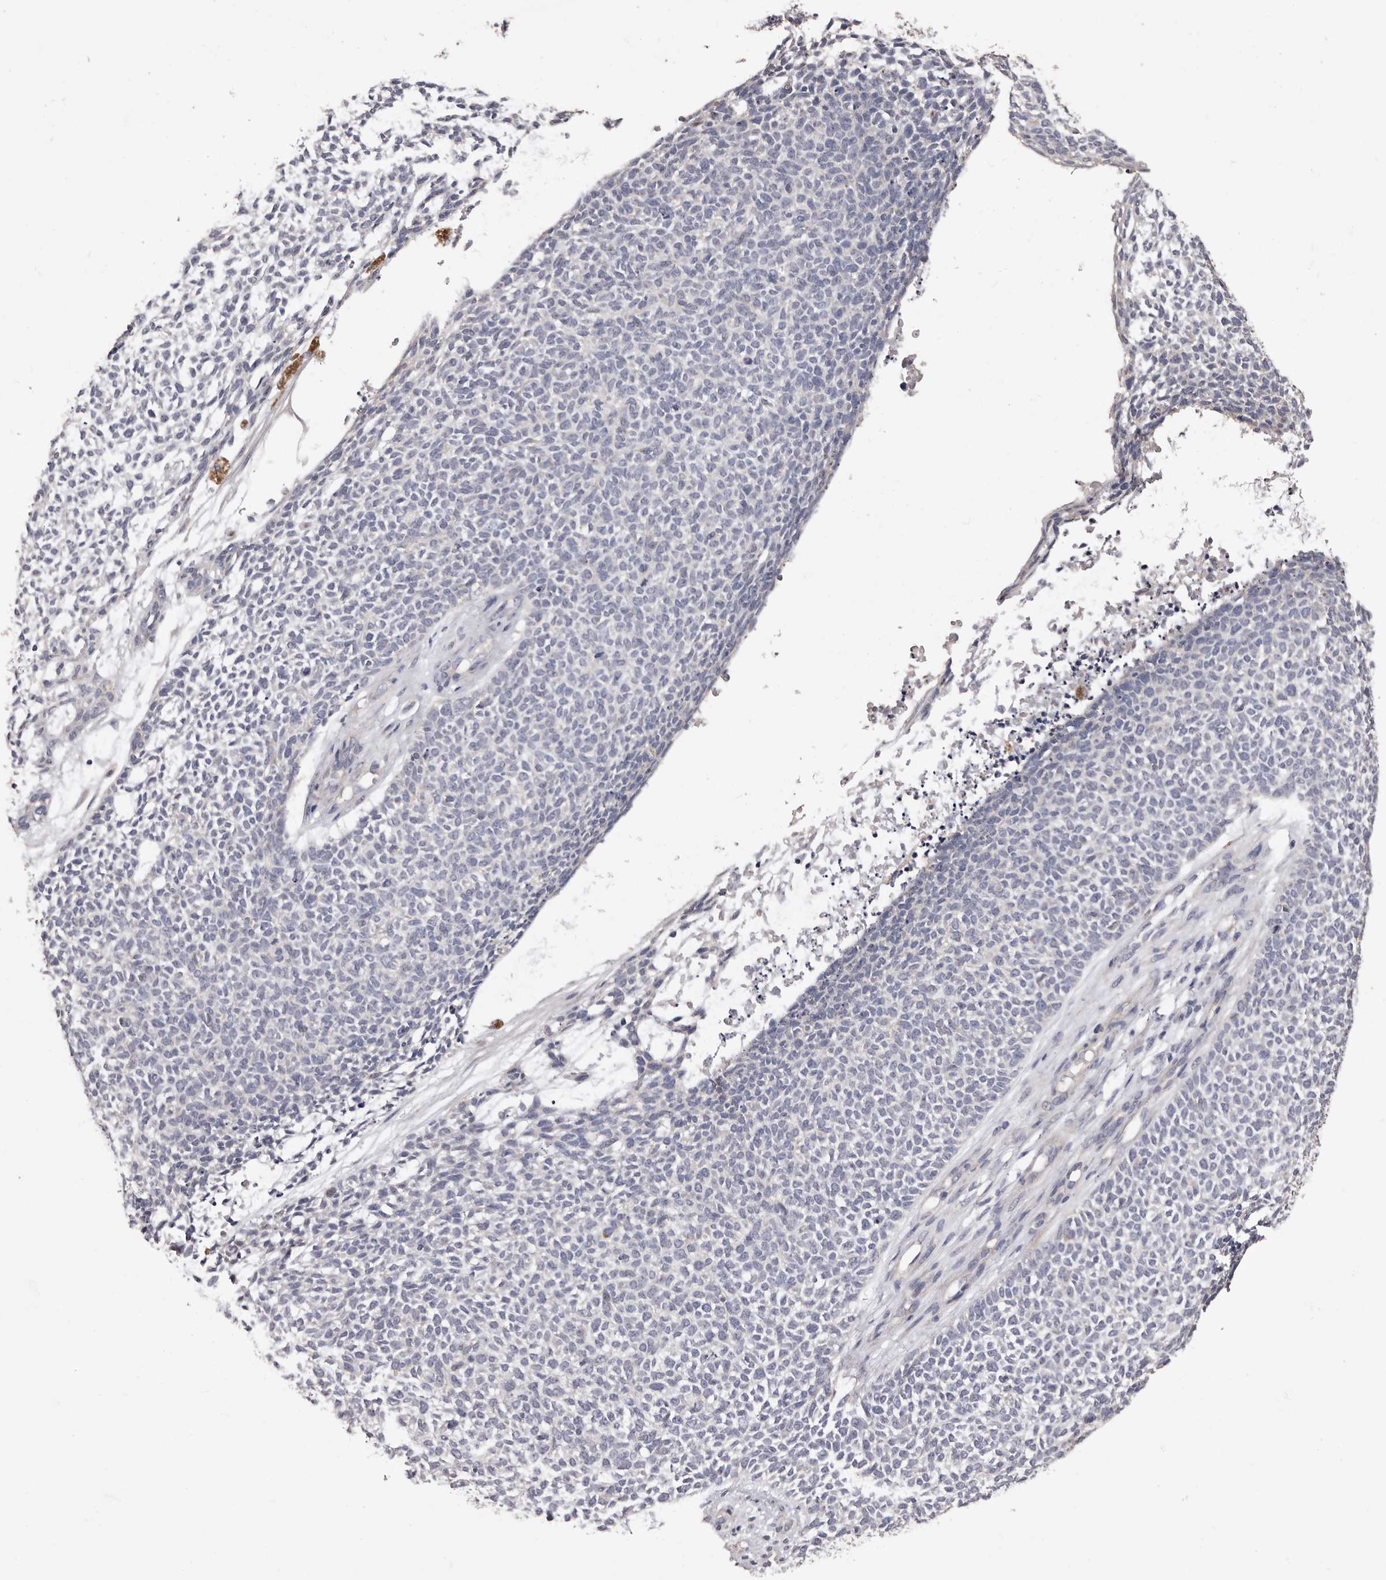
{"staining": {"intensity": "negative", "quantity": "none", "location": "none"}, "tissue": "skin cancer", "cell_type": "Tumor cells", "image_type": "cancer", "snomed": [{"axis": "morphology", "description": "Basal cell carcinoma"}, {"axis": "topography", "description": "Skin"}], "caption": "This is a histopathology image of IHC staining of skin cancer (basal cell carcinoma), which shows no staining in tumor cells.", "gene": "ETNK1", "patient": {"sex": "female", "age": 84}}